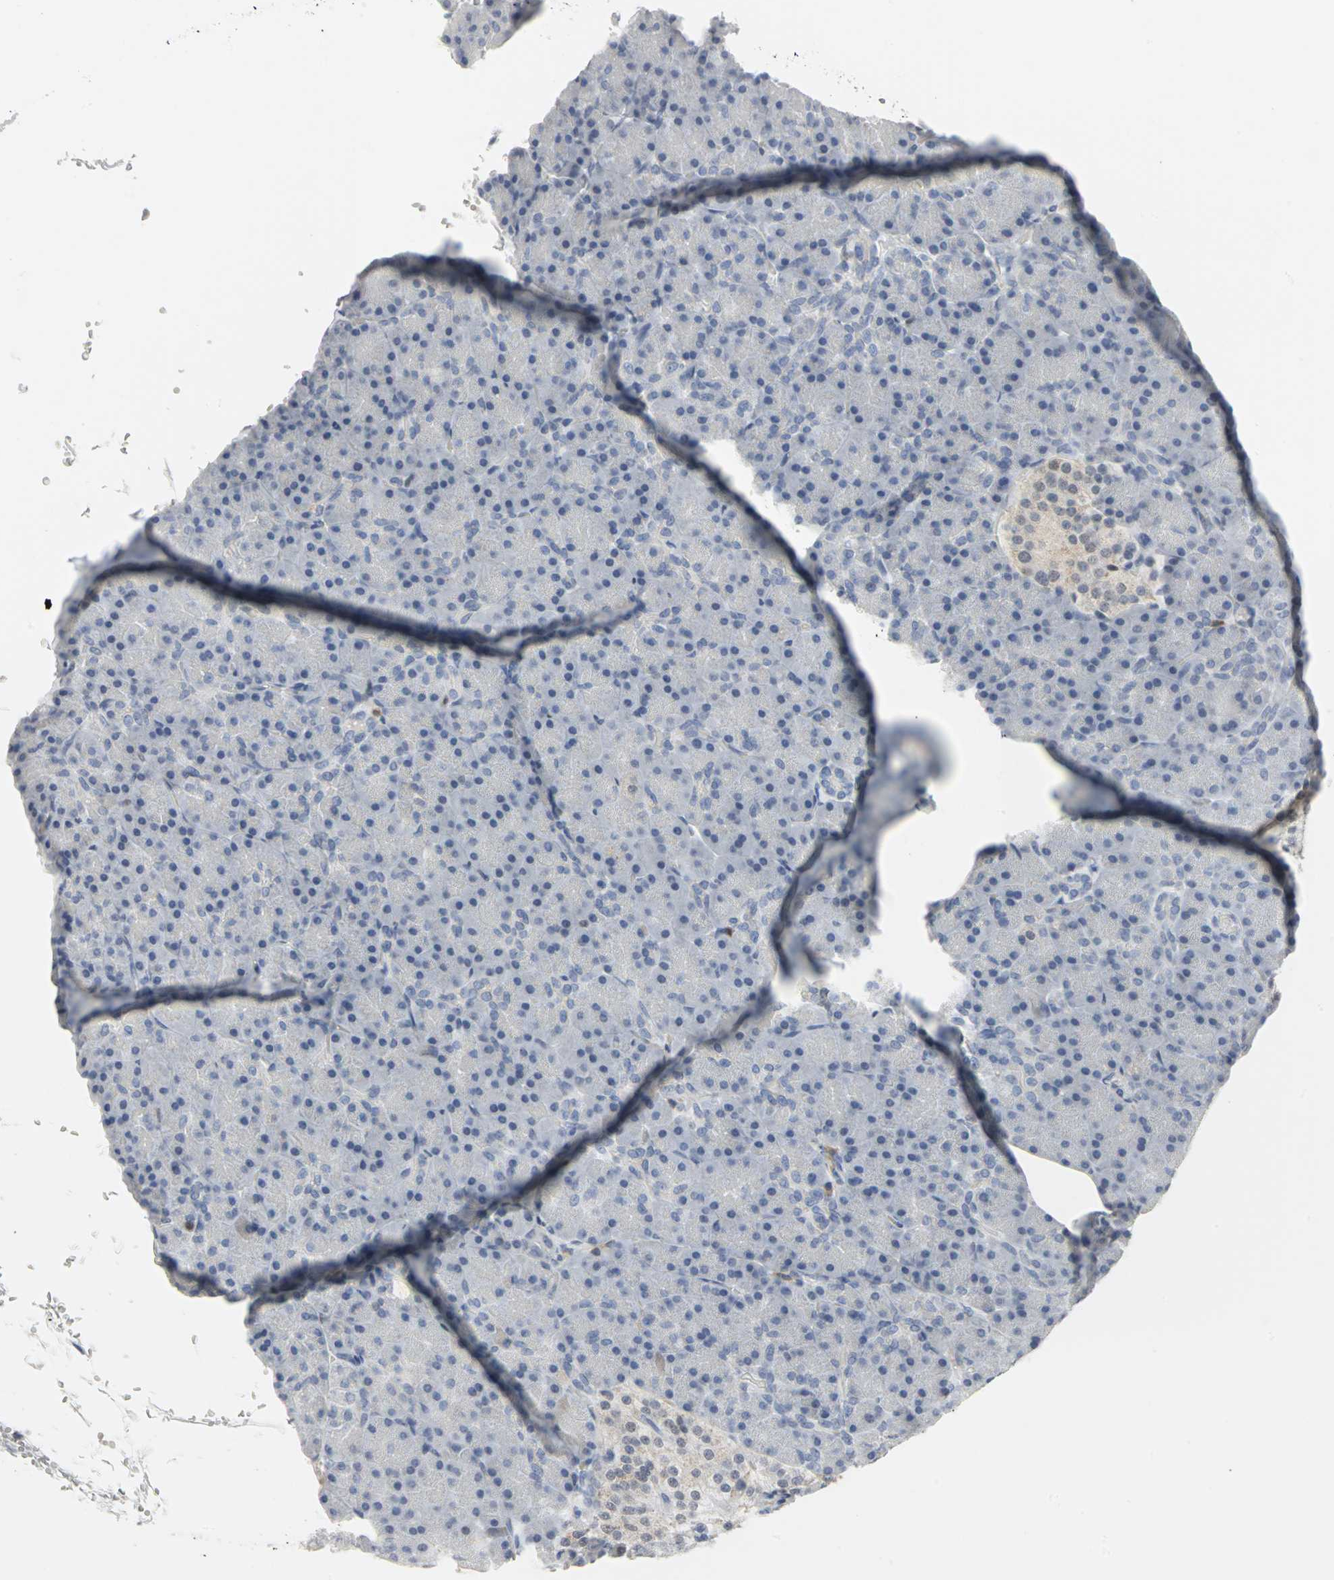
{"staining": {"intensity": "negative", "quantity": "none", "location": "none"}, "tissue": "pancreas", "cell_type": "Exocrine glandular cells", "image_type": "normal", "snomed": [{"axis": "morphology", "description": "Normal tissue, NOS"}, {"axis": "topography", "description": "Pancreas"}], "caption": "This is a histopathology image of IHC staining of unremarkable pancreas, which shows no expression in exocrine glandular cells.", "gene": "ZIC1", "patient": {"sex": "female", "age": 43}}